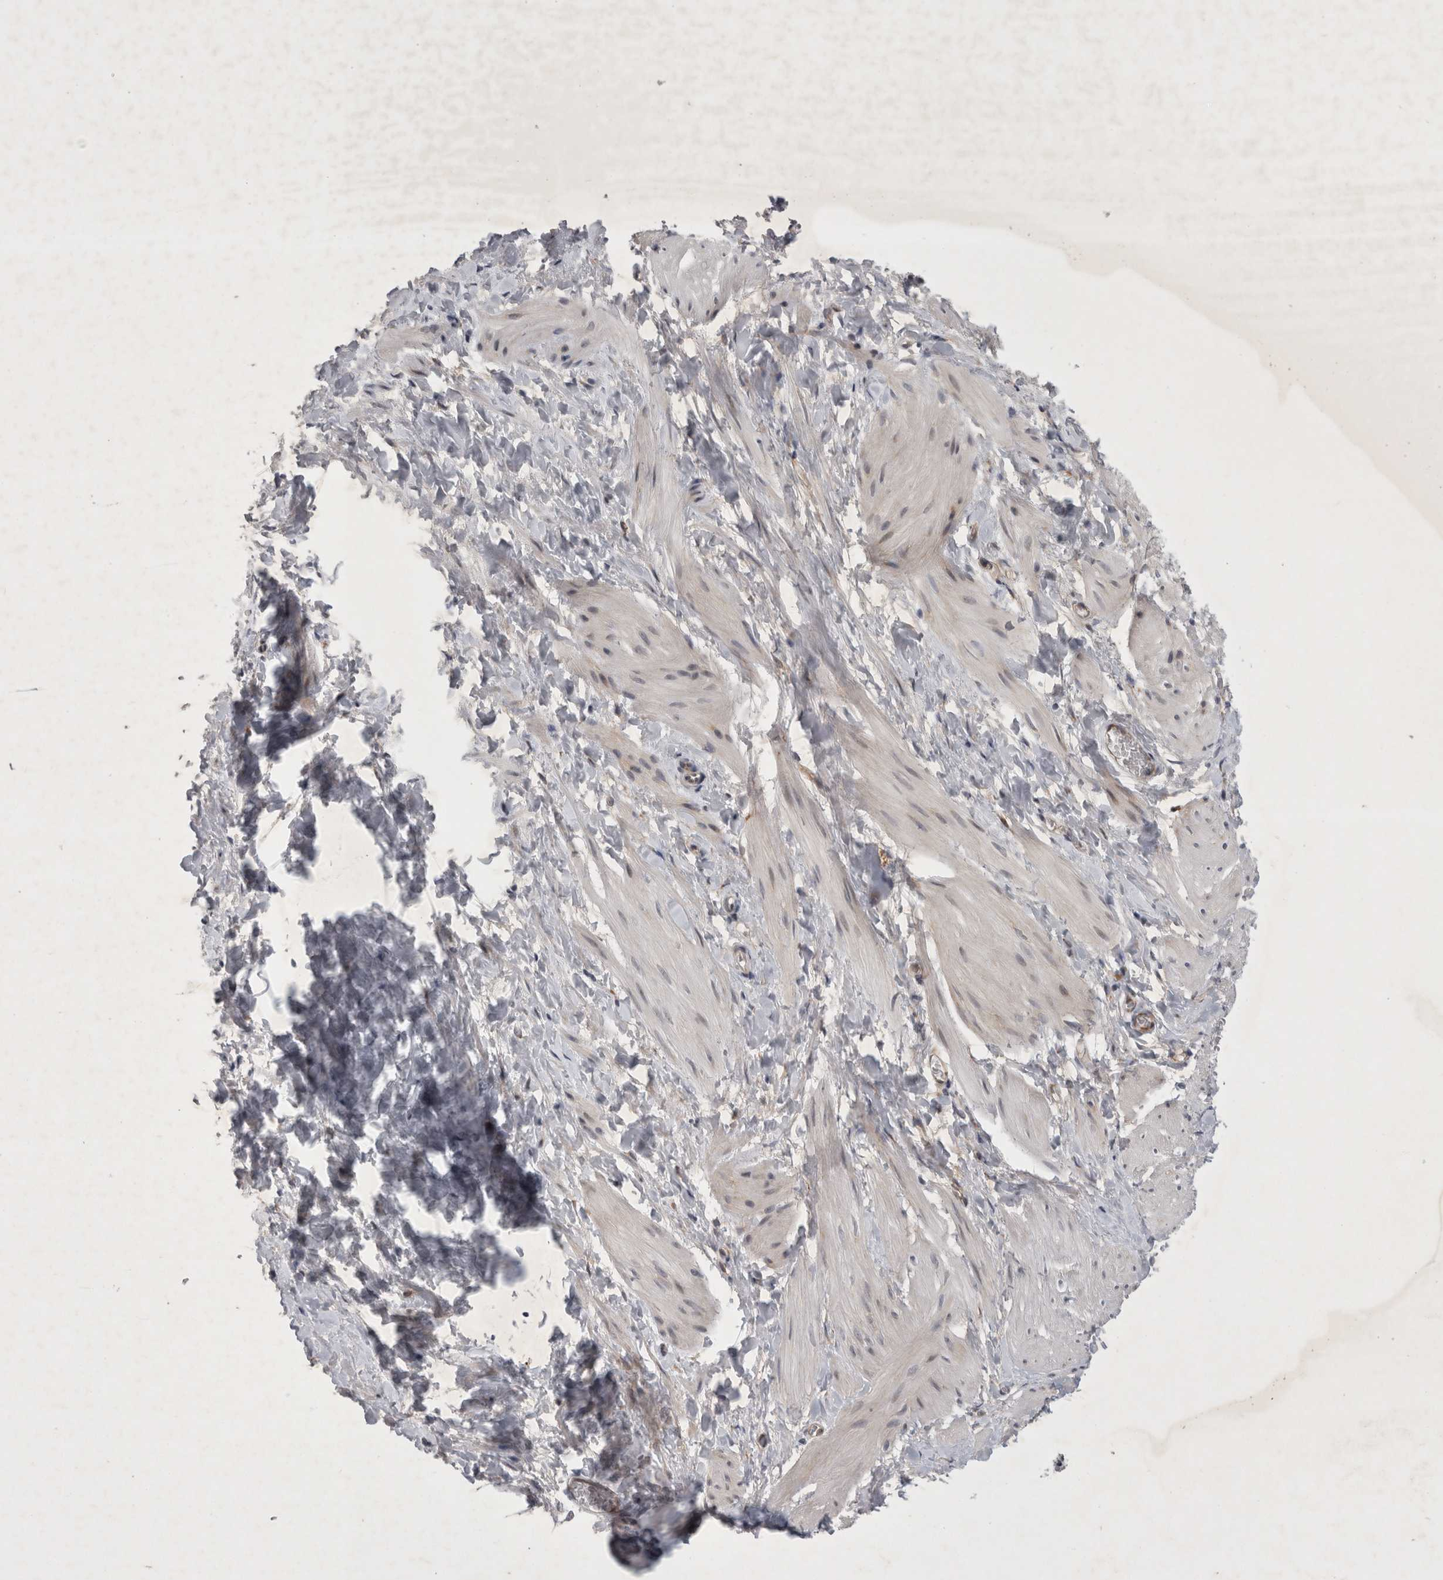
{"staining": {"intensity": "negative", "quantity": "none", "location": "none"}, "tissue": "smooth muscle", "cell_type": "Smooth muscle cells", "image_type": "normal", "snomed": [{"axis": "morphology", "description": "Normal tissue, NOS"}, {"axis": "topography", "description": "Smooth muscle"}], "caption": "Normal smooth muscle was stained to show a protein in brown. There is no significant staining in smooth muscle cells. (Brightfield microscopy of DAB (3,3'-diaminobenzidine) immunohistochemistry (IHC) at high magnification).", "gene": "PARP11", "patient": {"sex": "male", "age": 16}}